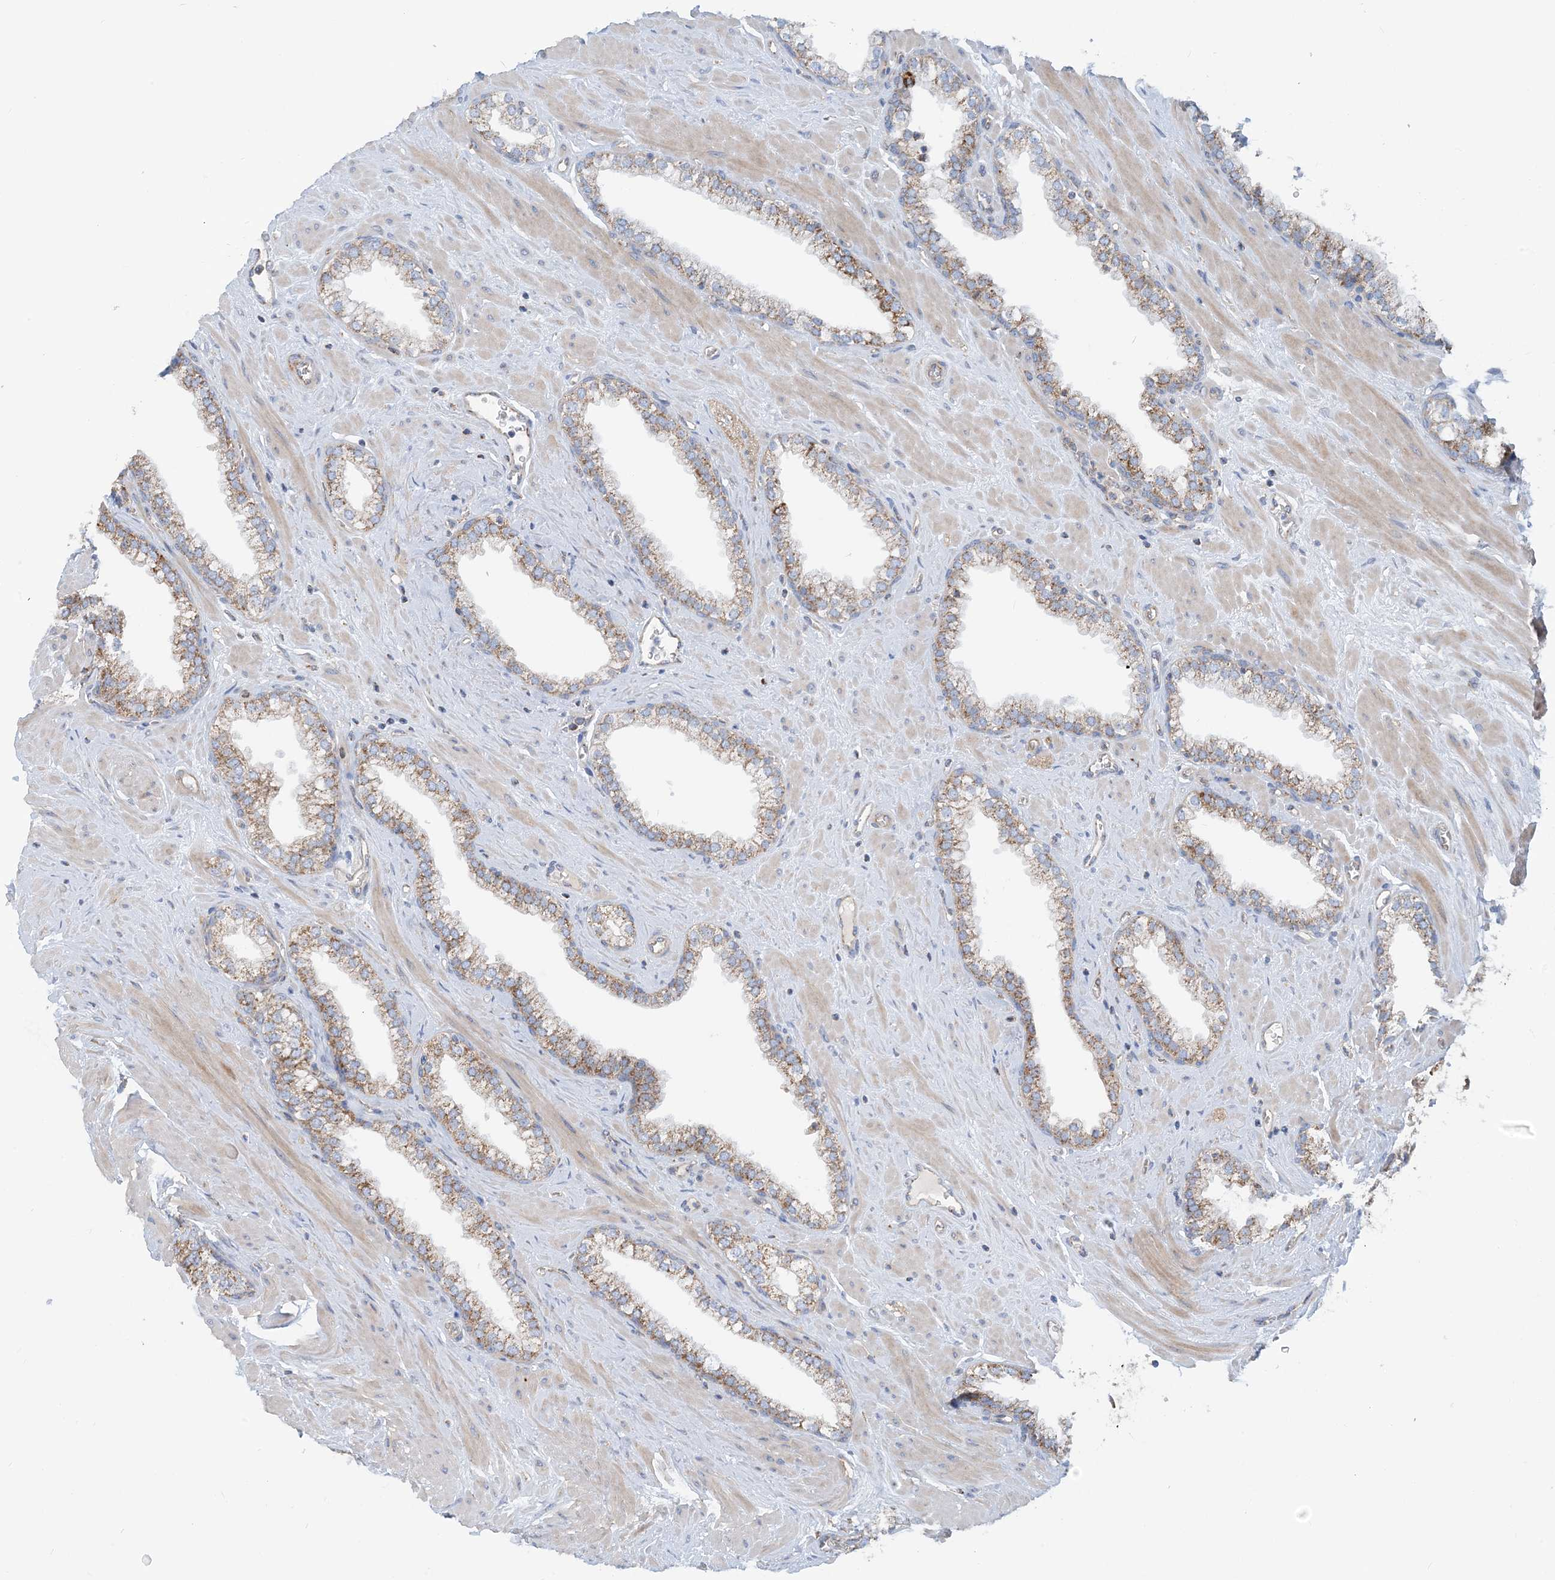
{"staining": {"intensity": "moderate", "quantity": ">75%", "location": "cytoplasmic/membranous"}, "tissue": "prostate", "cell_type": "Glandular cells", "image_type": "normal", "snomed": [{"axis": "morphology", "description": "Normal tissue, NOS"}, {"axis": "morphology", "description": "Urothelial carcinoma, Low grade"}, {"axis": "topography", "description": "Urinary bladder"}, {"axis": "topography", "description": "Prostate"}], "caption": "Glandular cells reveal medium levels of moderate cytoplasmic/membranous staining in about >75% of cells in normal prostate. (Brightfield microscopy of DAB IHC at high magnification).", "gene": "PHOSPHO2", "patient": {"sex": "male", "age": 60}}